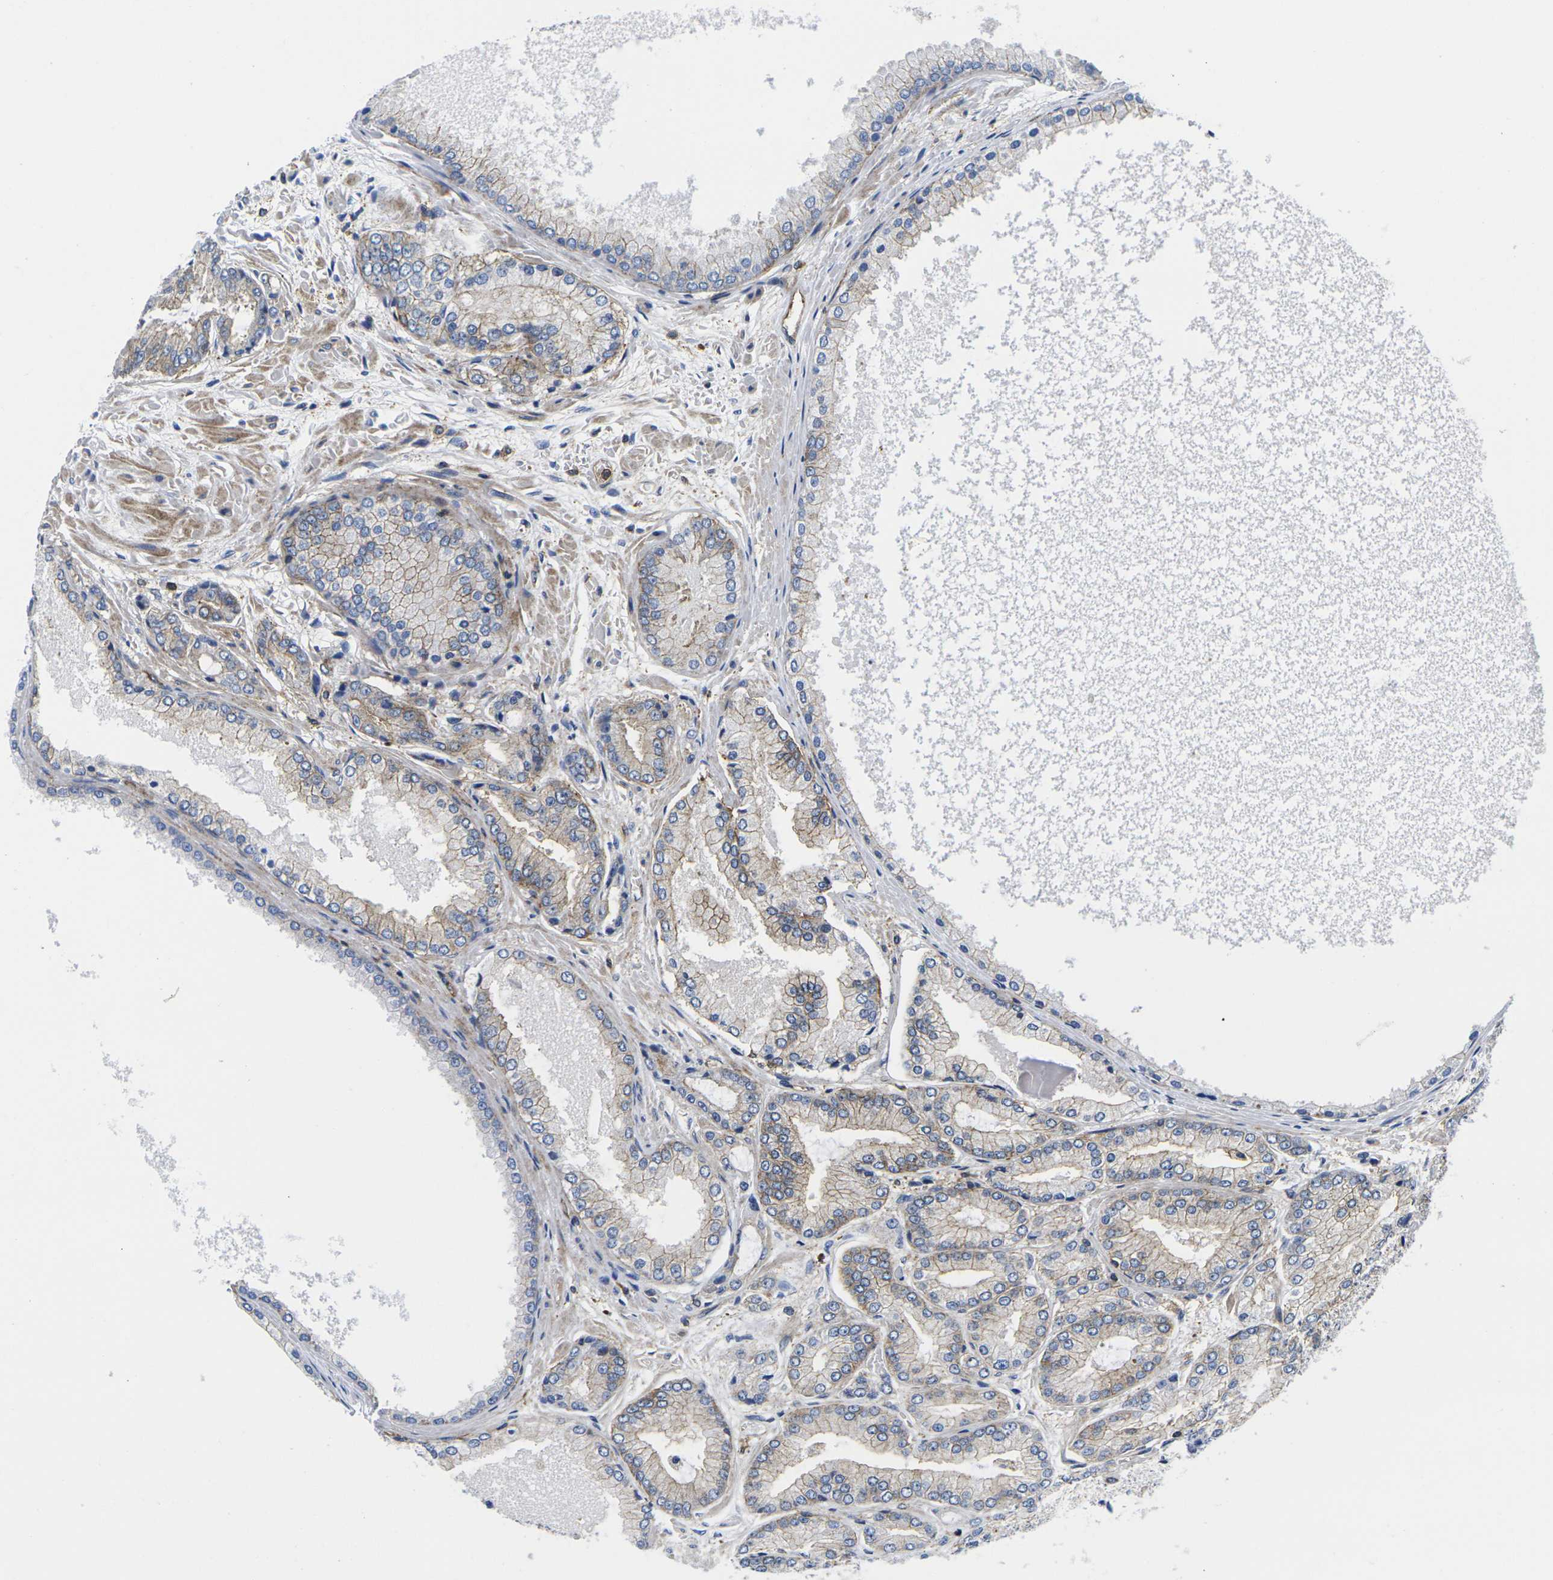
{"staining": {"intensity": "moderate", "quantity": "25%-75%", "location": "cytoplasmic/membranous"}, "tissue": "prostate cancer", "cell_type": "Tumor cells", "image_type": "cancer", "snomed": [{"axis": "morphology", "description": "Adenocarcinoma, High grade"}, {"axis": "topography", "description": "Prostate"}], "caption": "IHC of human prostate cancer displays medium levels of moderate cytoplasmic/membranous positivity in about 25%-75% of tumor cells.", "gene": "IQGAP1", "patient": {"sex": "male", "age": 59}}